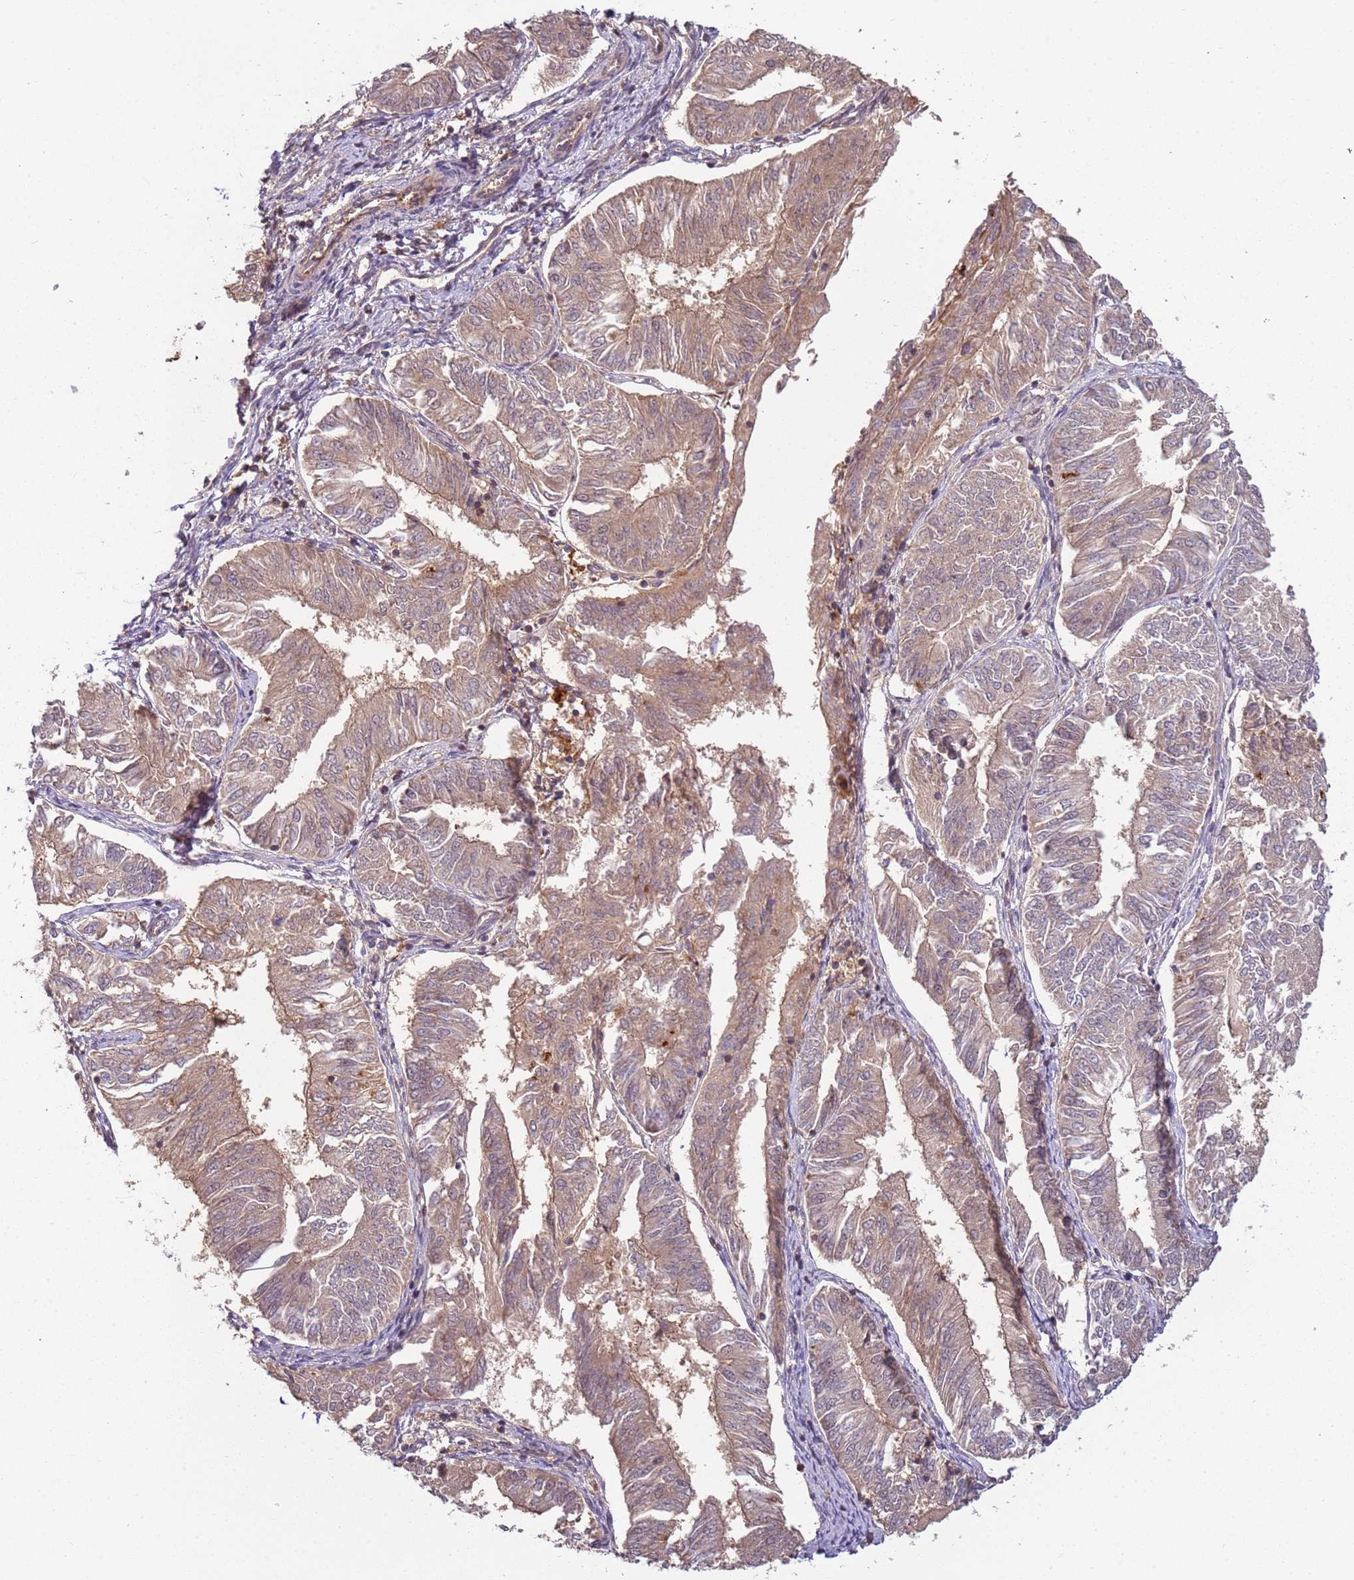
{"staining": {"intensity": "moderate", "quantity": ">75%", "location": "cytoplasmic/membranous"}, "tissue": "endometrial cancer", "cell_type": "Tumor cells", "image_type": "cancer", "snomed": [{"axis": "morphology", "description": "Adenocarcinoma, NOS"}, {"axis": "topography", "description": "Endometrium"}], "caption": "There is medium levels of moderate cytoplasmic/membranous staining in tumor cells of endometrial cancer (adenocarcinoma), as demonstrated by immunohistochemical staining (brown color).", "gene": "GSTO2", "patient": {"sex": "female", "age": 58}}